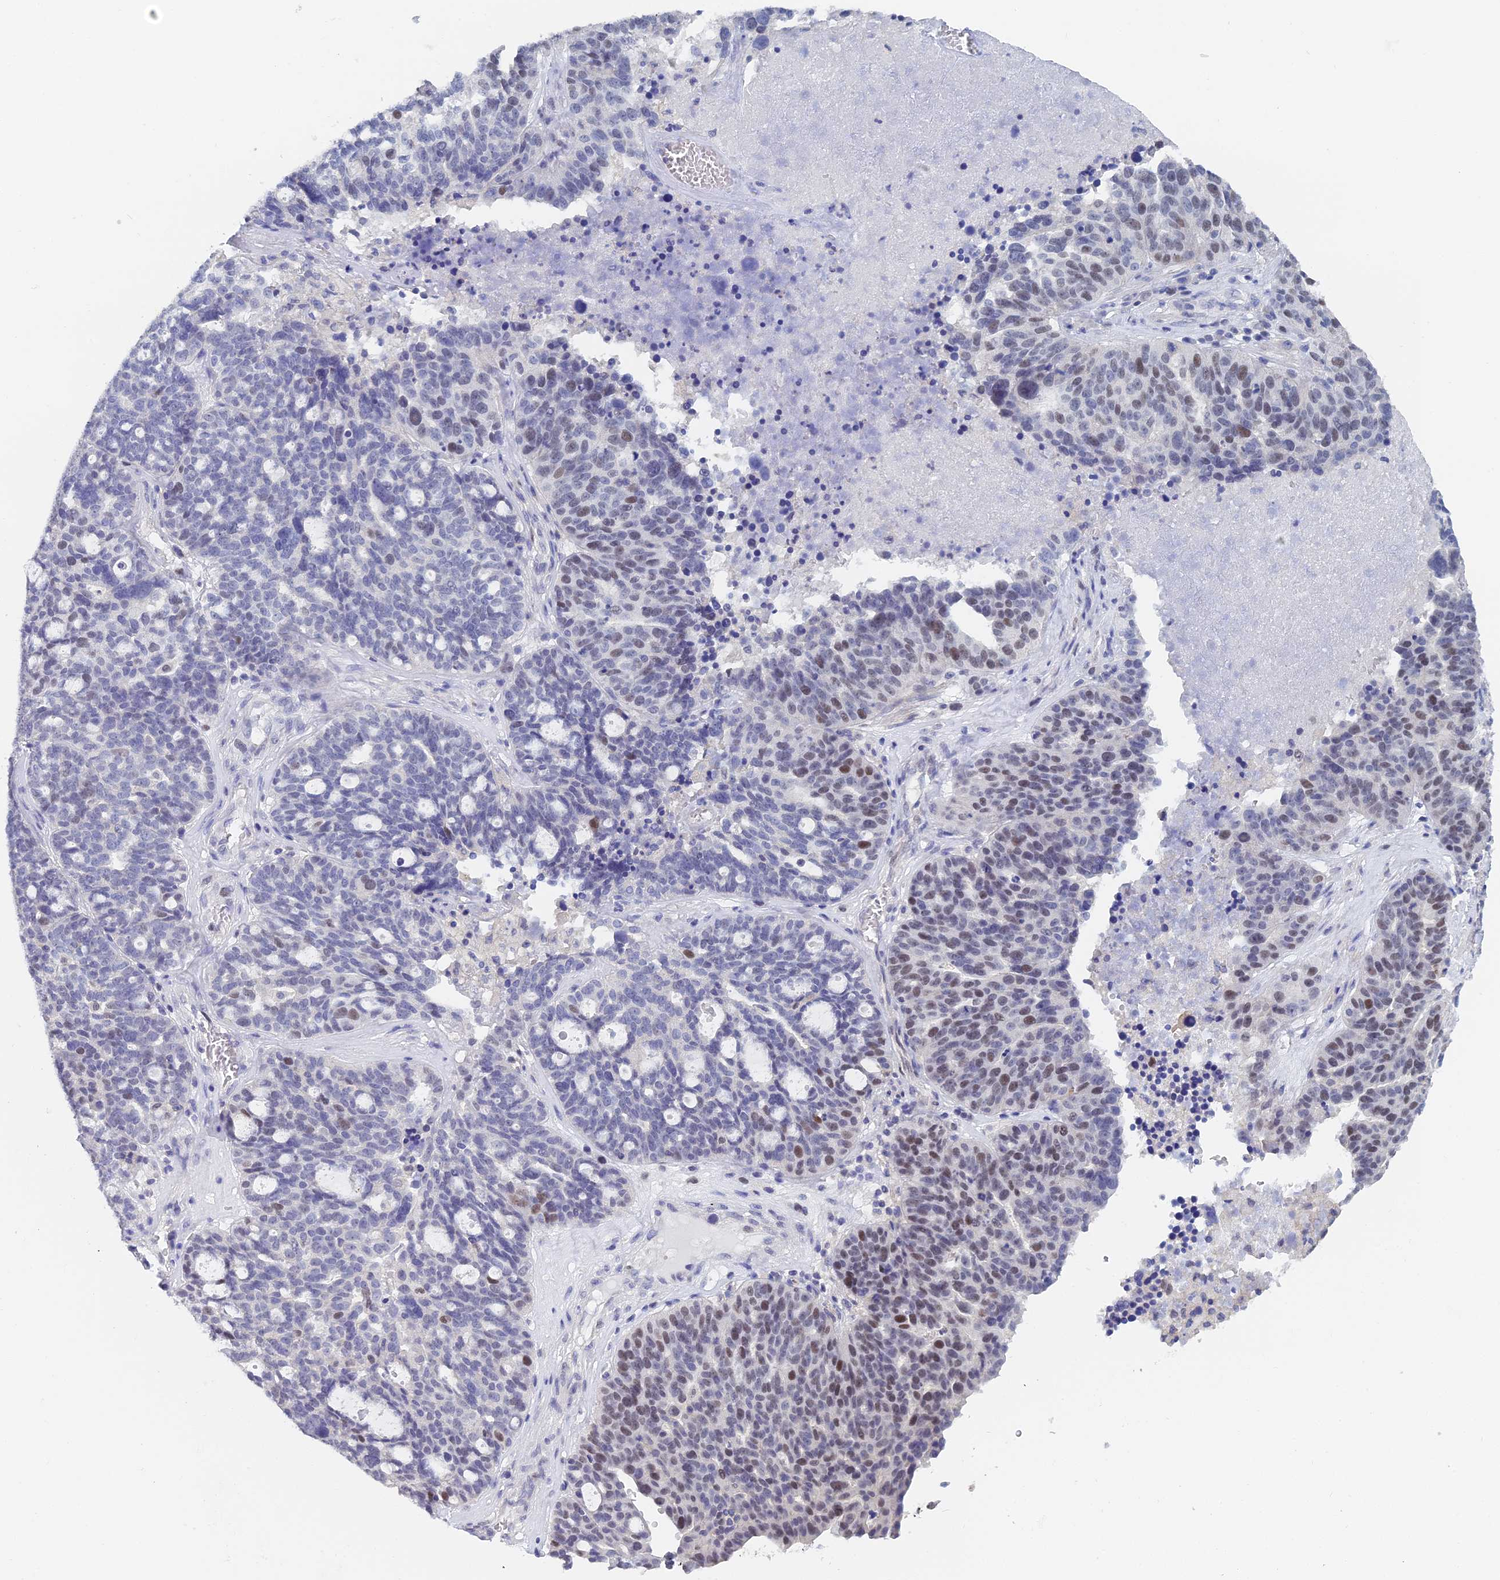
{"staining": {"intensity": "moderate", "quantity": "<25%", "location": "nuclear"}, "tissue": "ovarian cancer", "cell_type": "Tumor cells", "image_type": "cancer", "snomed": [{"axis": "morphology", "description": "Cystadenocarcinoma, serous, NOS"}, {"axis": "topography", "description": "Ovary"}], "caption": "Tumor cells display low levels of moderate nuclear staining in about <25% of cells in human ovarian serous cystadenocarcinoma. The staining was performed using DAB, with brown indicating positive protein expression. Nuclei are stained blue with hematoxylin.", "gene": "MCM2", "patient": {"sex": "female", "age": 59}}